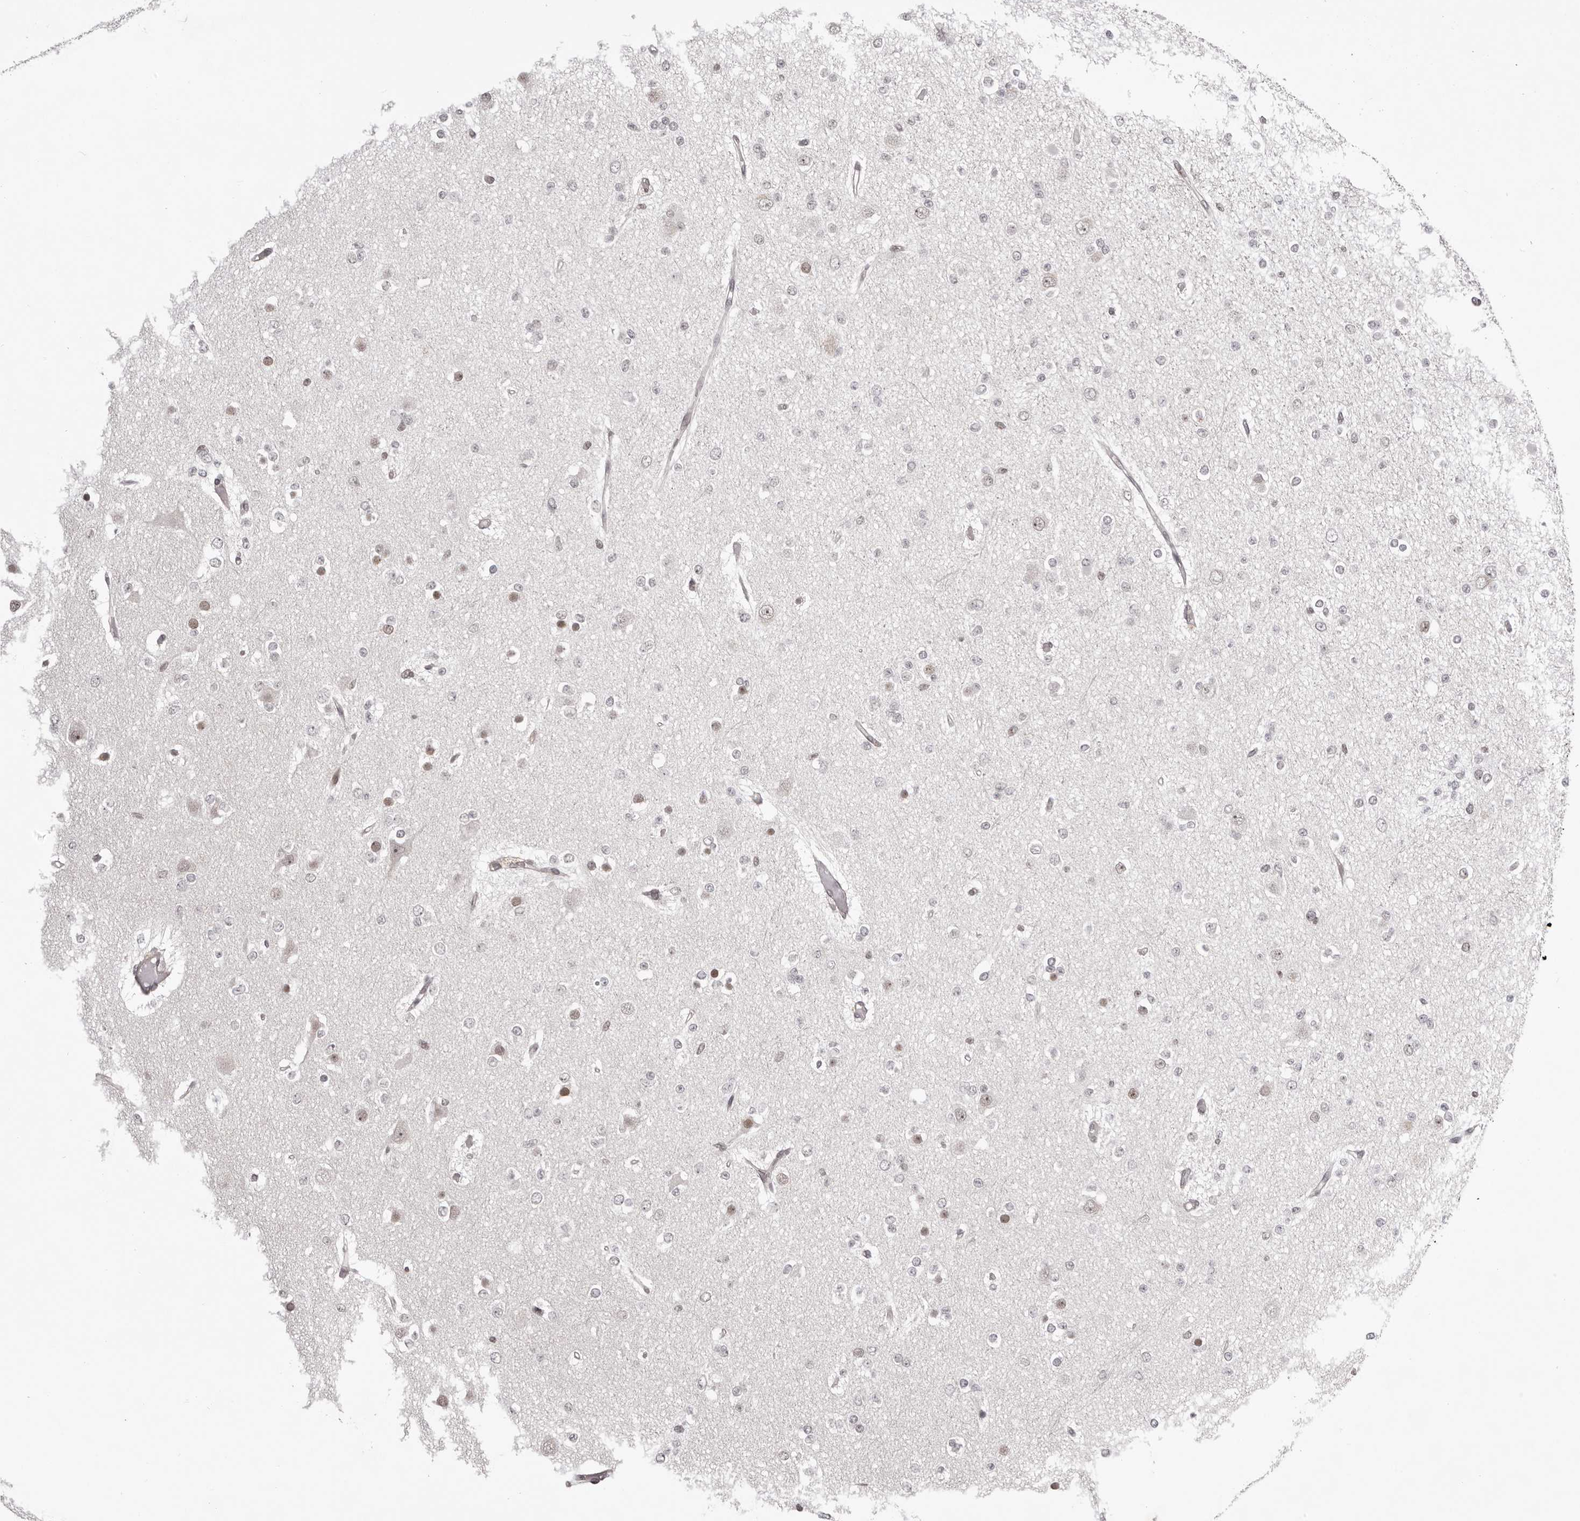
{"staining": {"intensity": "negative", "quantity": "none", "location": "none"}, "tissue": "glioma", "cell_type": "Tumor cells", "image_type": "cancer", "snomed": [{"axis": "morphology", "description": "Glioma, malignant, Low grade"}, {"axis": "topography", "description": "Brain"}], "caption": "DAB immunohistochemical staining of glioma exhibits no significant positivity in tumor cells.", "gene": "RNF2", "patient": {"sex": "female", "age": 22}}